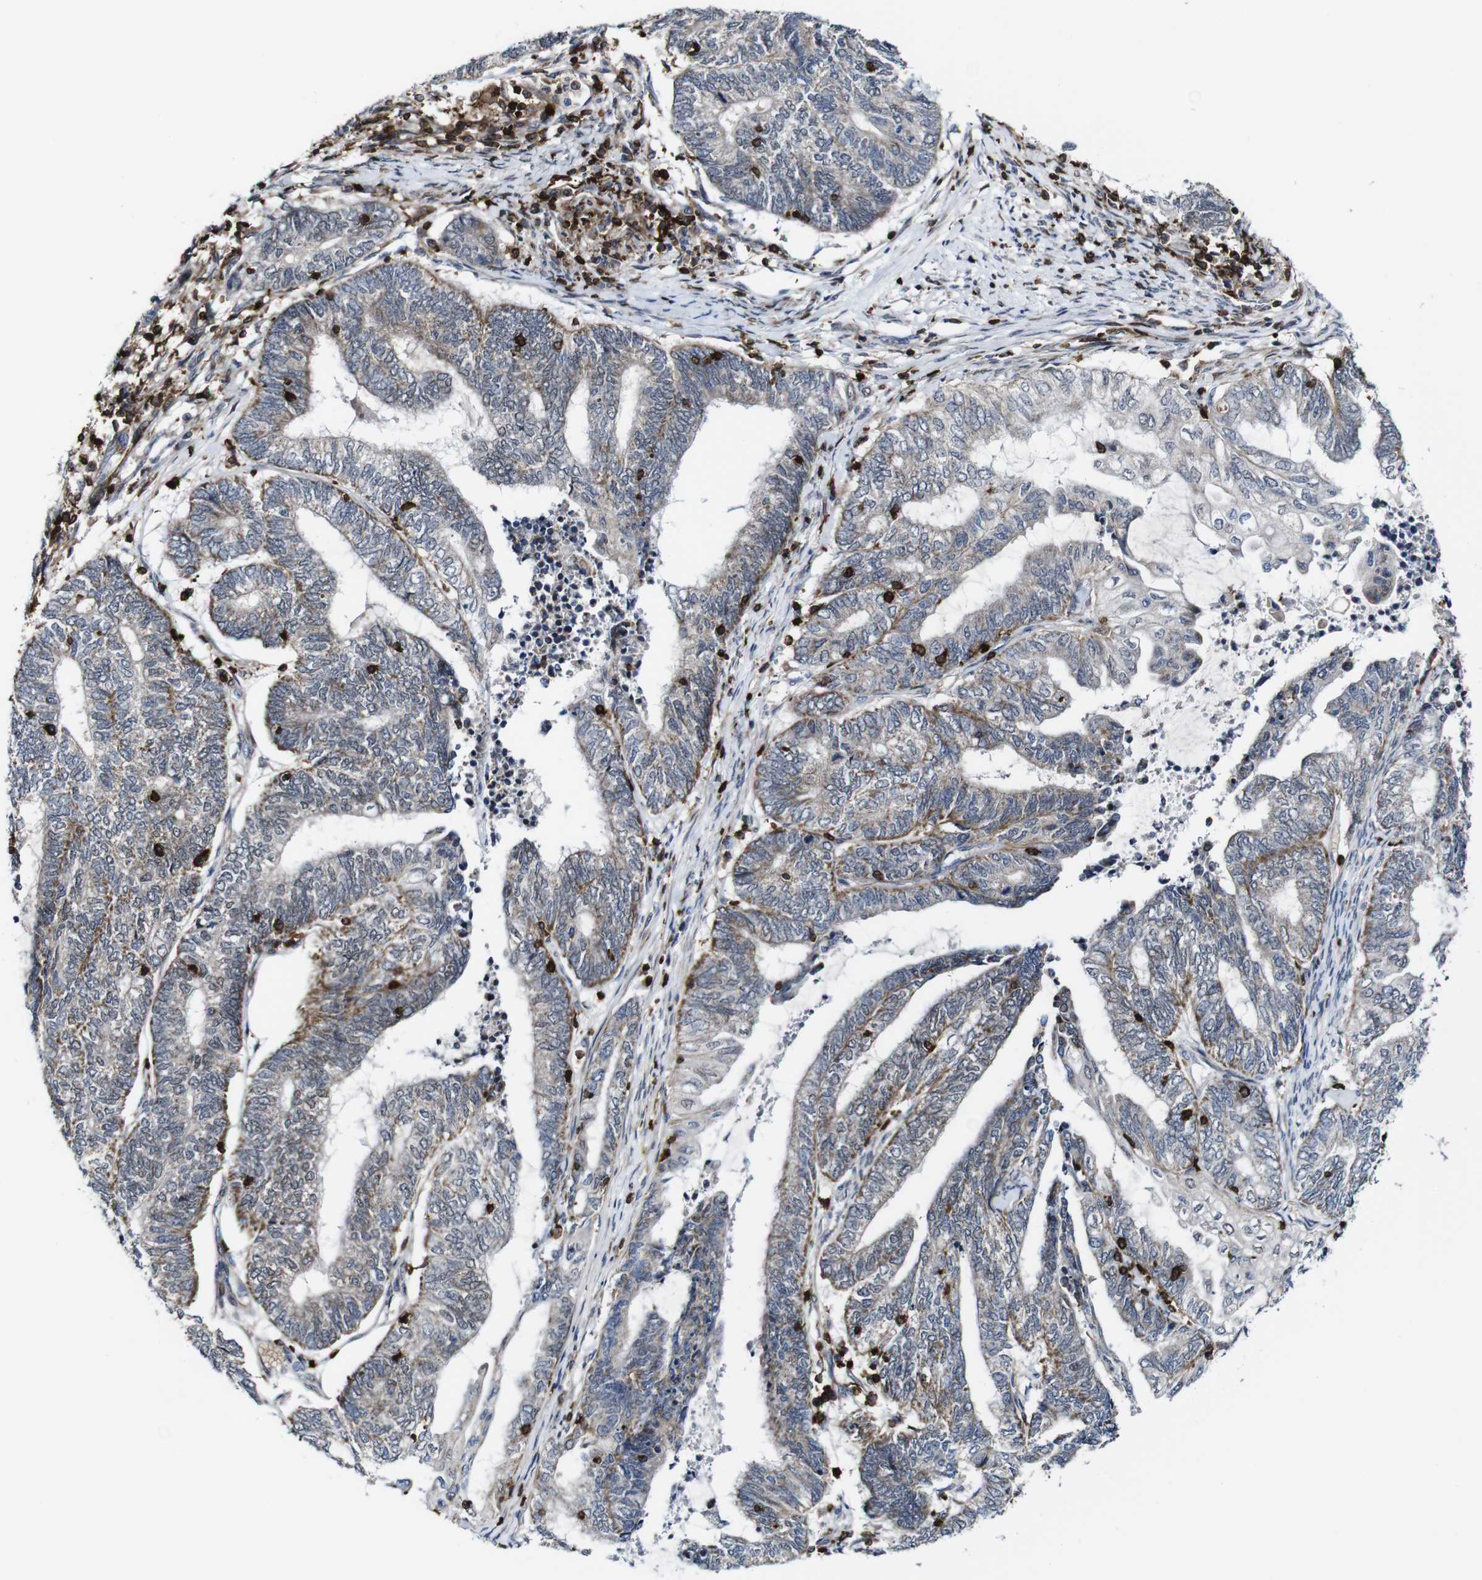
{"staining": {"intensity": "weak", "quantity": ">75%", "location": "cytoplasmic/membranous"}, "tissue": "endometrial cancer", "cell_type": "Tumor cells", "image_type": "cancer", "snomed": [{"axis": "morphology", "description": "Adenocarcinoma, NOS"}, {"axis": "topography", "description": "Uterus"}, {"axis": "topography", "description": "Endometrium"}], "caption": "Immunohistochemical staining of endometrial cancer (adenocarcinoma) shows low levels of weak cytoplasmic/membranous positivity in about >75% of tumor cells.", "gene": "JAK2", "patient": {"sex": "female", "age": 70}}